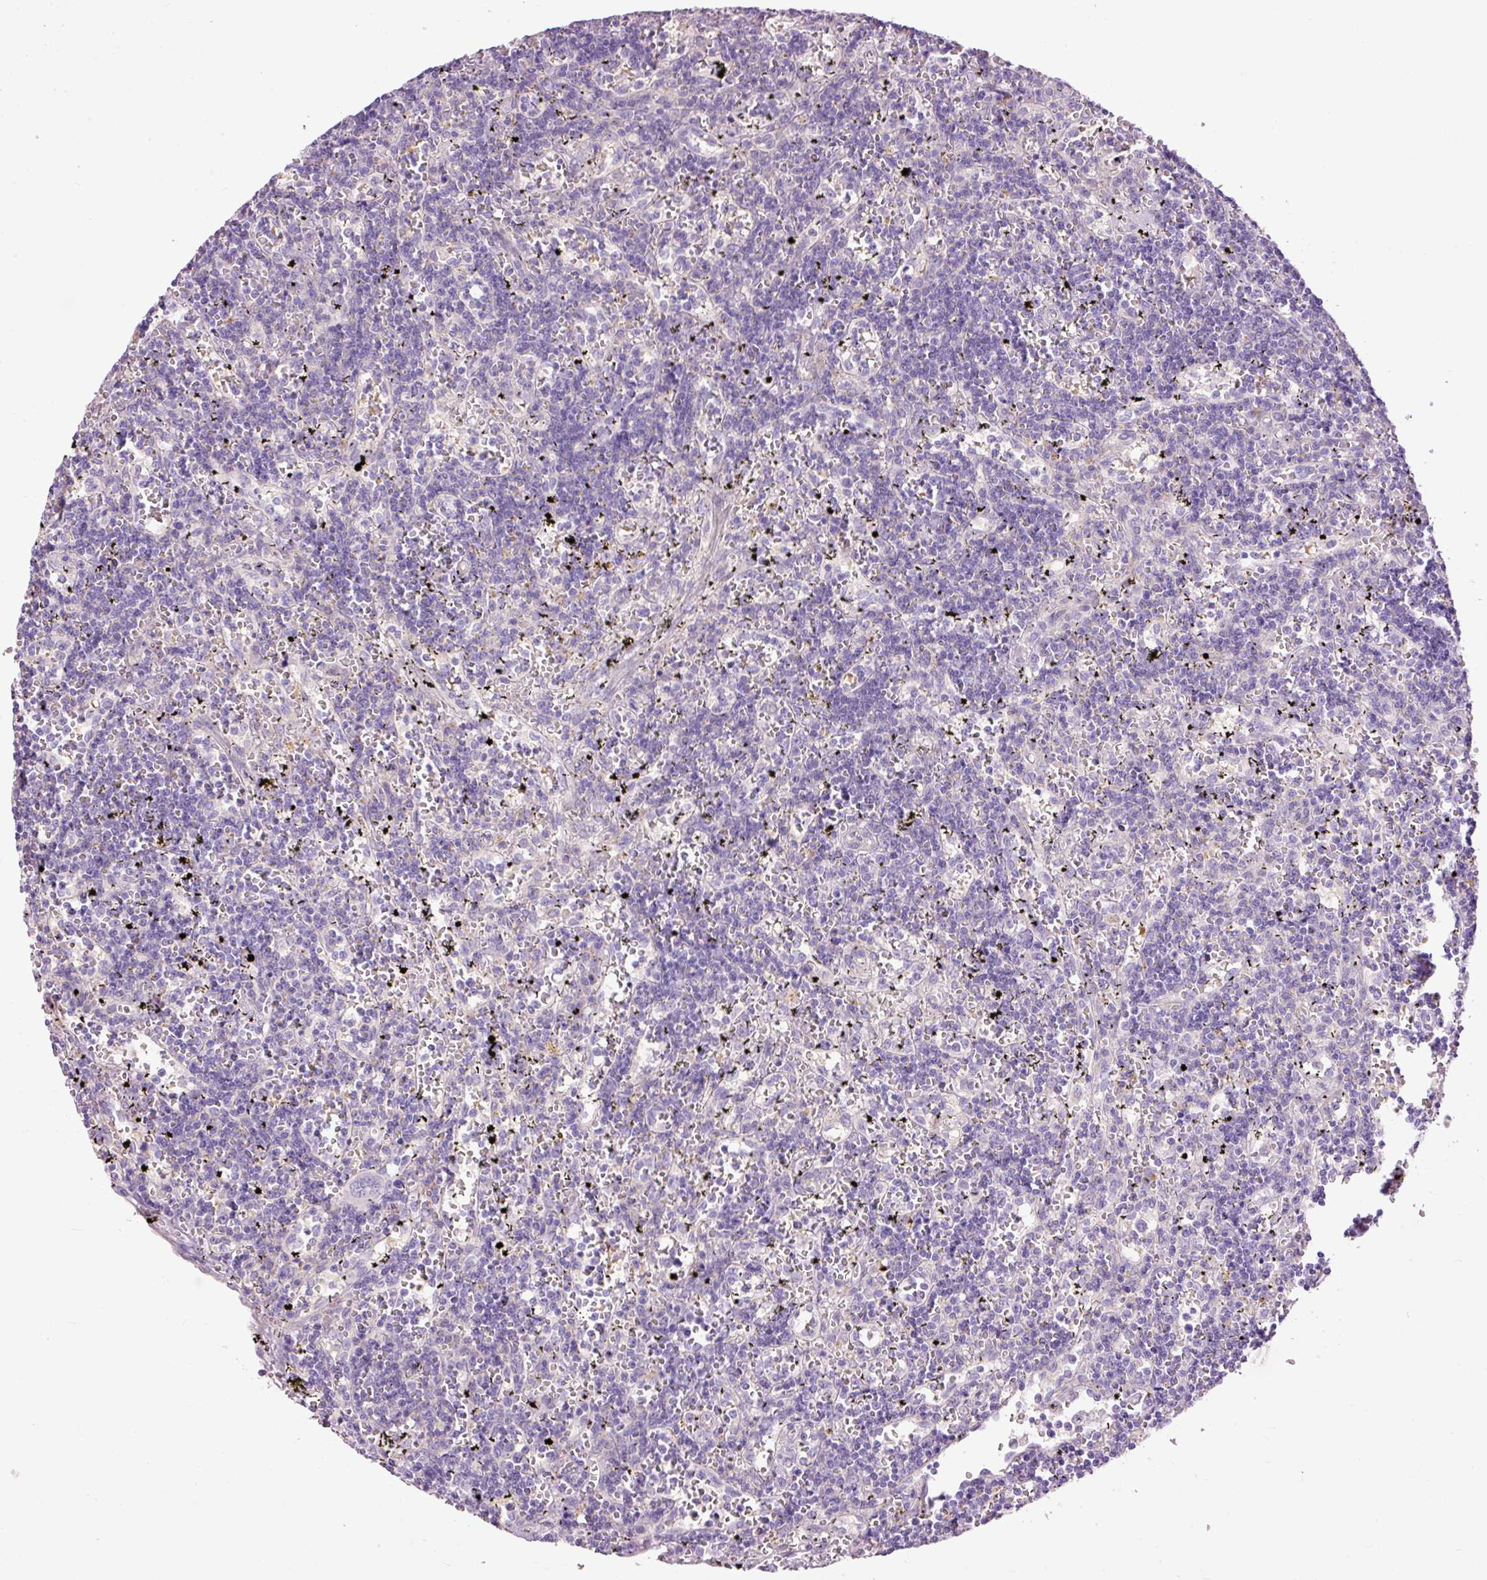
{"staining": {"intensity": "negative", "quantity": "none", "location": "none"}, "tissue": "lymphoma", "cell_type": "Tumor cells", "image_type": "cancer", "snomed": [{"axis": "morphology", "description": "Malignant lymphoma, non-Hodgkin's type, Low grade"}, {"axis": "topography", "description": "Spleen"}], "caption": "This is an immunohistochemistry image of lymphoma. There is no staining in tumor cells.", "gene": "FCRL4", "patient": {"sex": "male", "age": 60}}